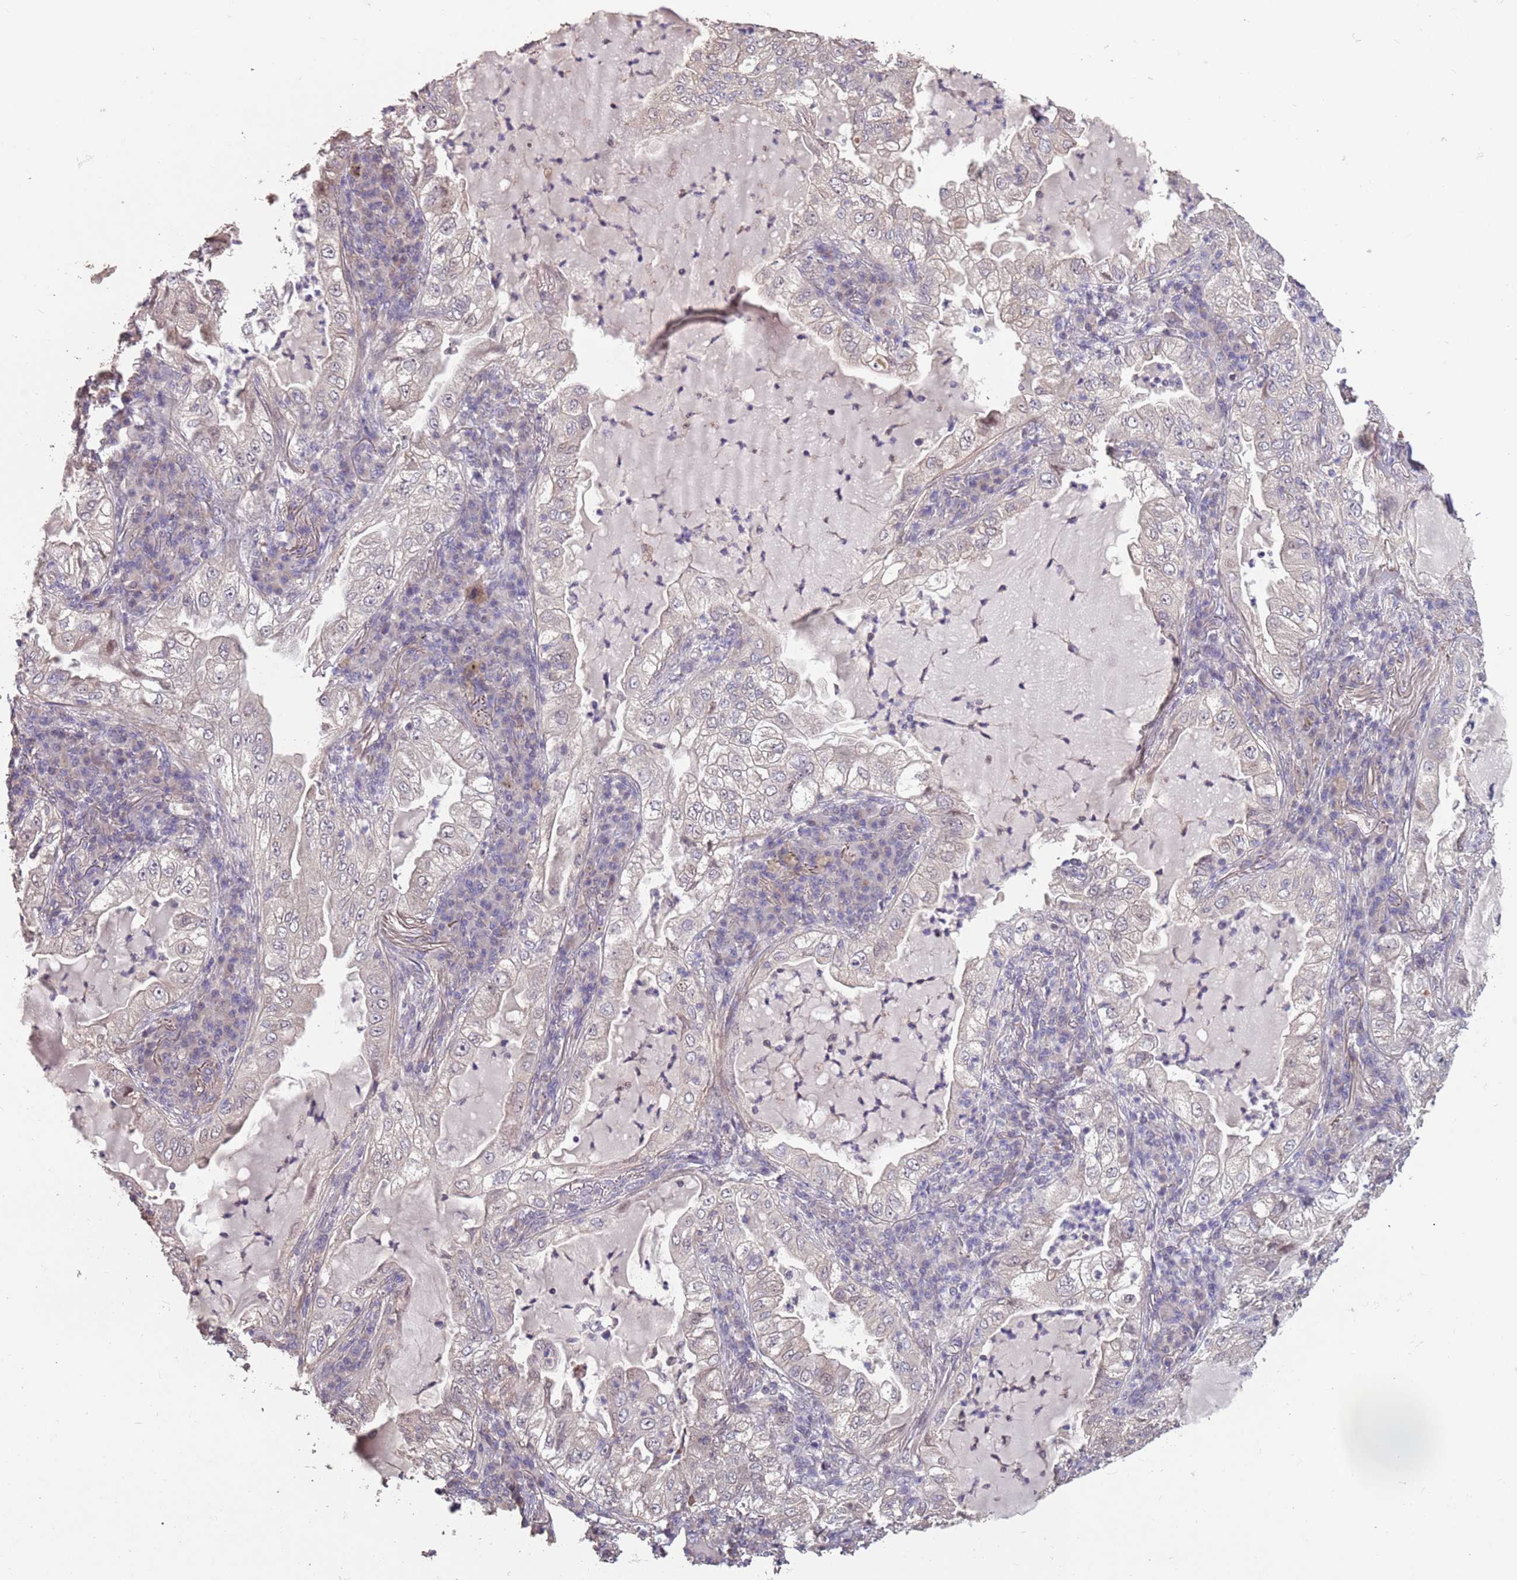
{"staining": {"intensity": "negative", "quantity": "none", "location": "none"}, "tissue": "lung cancer", "cell_type": "Tumor cells", "image_type": "cancer", "snomed": [{"axis": "morphology", "description": "Adenocarcinoma, NOS"}, {"axis": "topography", "description": "Lung"}], "caption": "This is an immunohistochemistry (IHC) photomicrograph of human adenocarcinoma (lung). There is no staining in tumor cells.", "gene": "MBD3L1", "patient": {"sex": "female", "age": 73}}